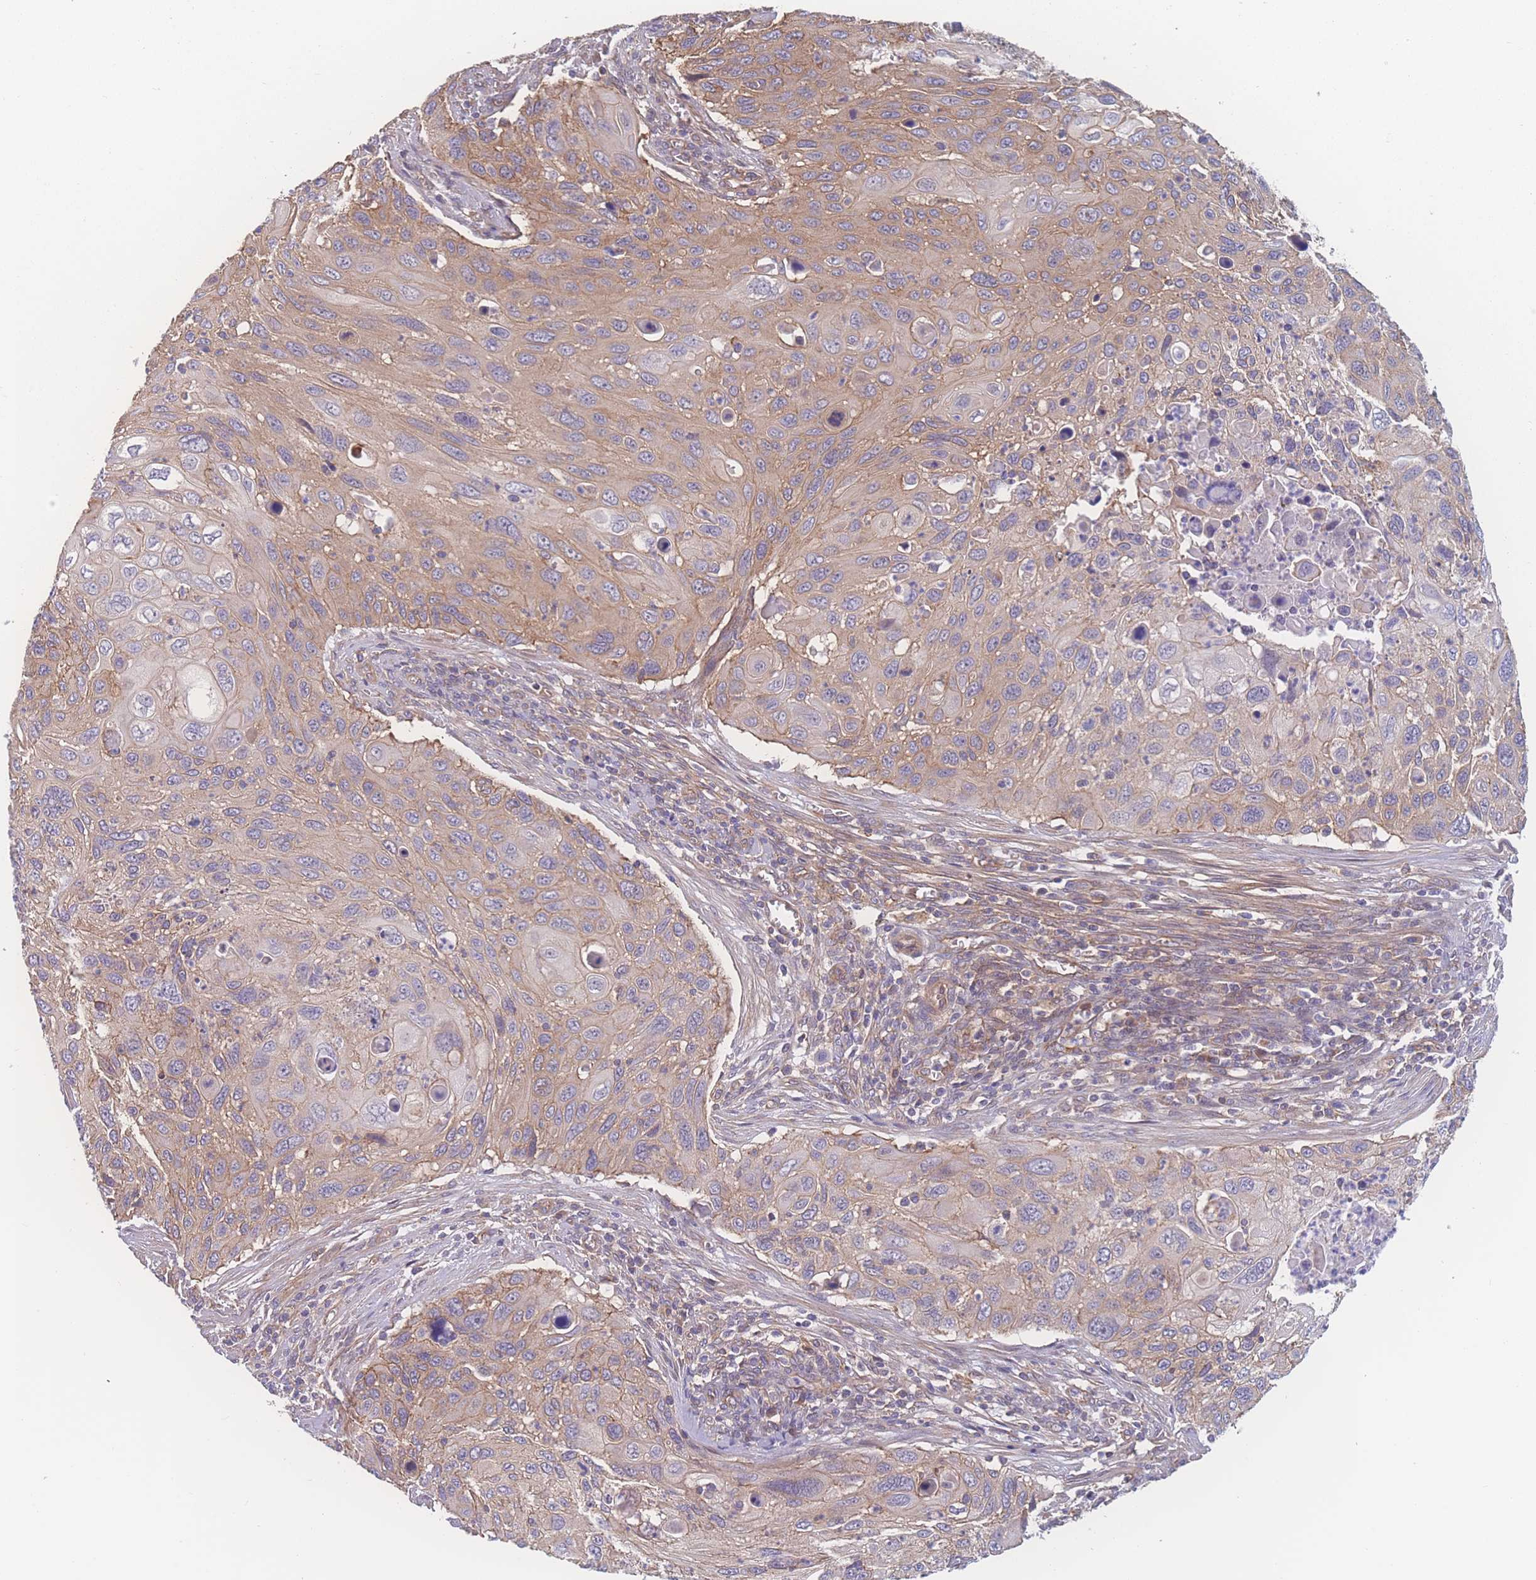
{"staining": {"intensity": "moderate", "quantity": "25%-75%", "location": "cytoplasmic/membranous"}, "tissue": "cervical cancer", "cell_type": "Tumor cells", "image_type": "cancer", "snomed": [{"axis": "morphology", "description": "Squamous cell carcinoma, NOS"}, {"axis": "topography", "description": "Cervix"}], "caption": "Tumor cells demonstrate medium levels of moderate cytoplasmic/membranous positivity in approximately 25%-75% of cells in human cervical squamous cell carcinoma.", "gene": "CFAP97", "patient": {"sex": "female", "age": 70}}